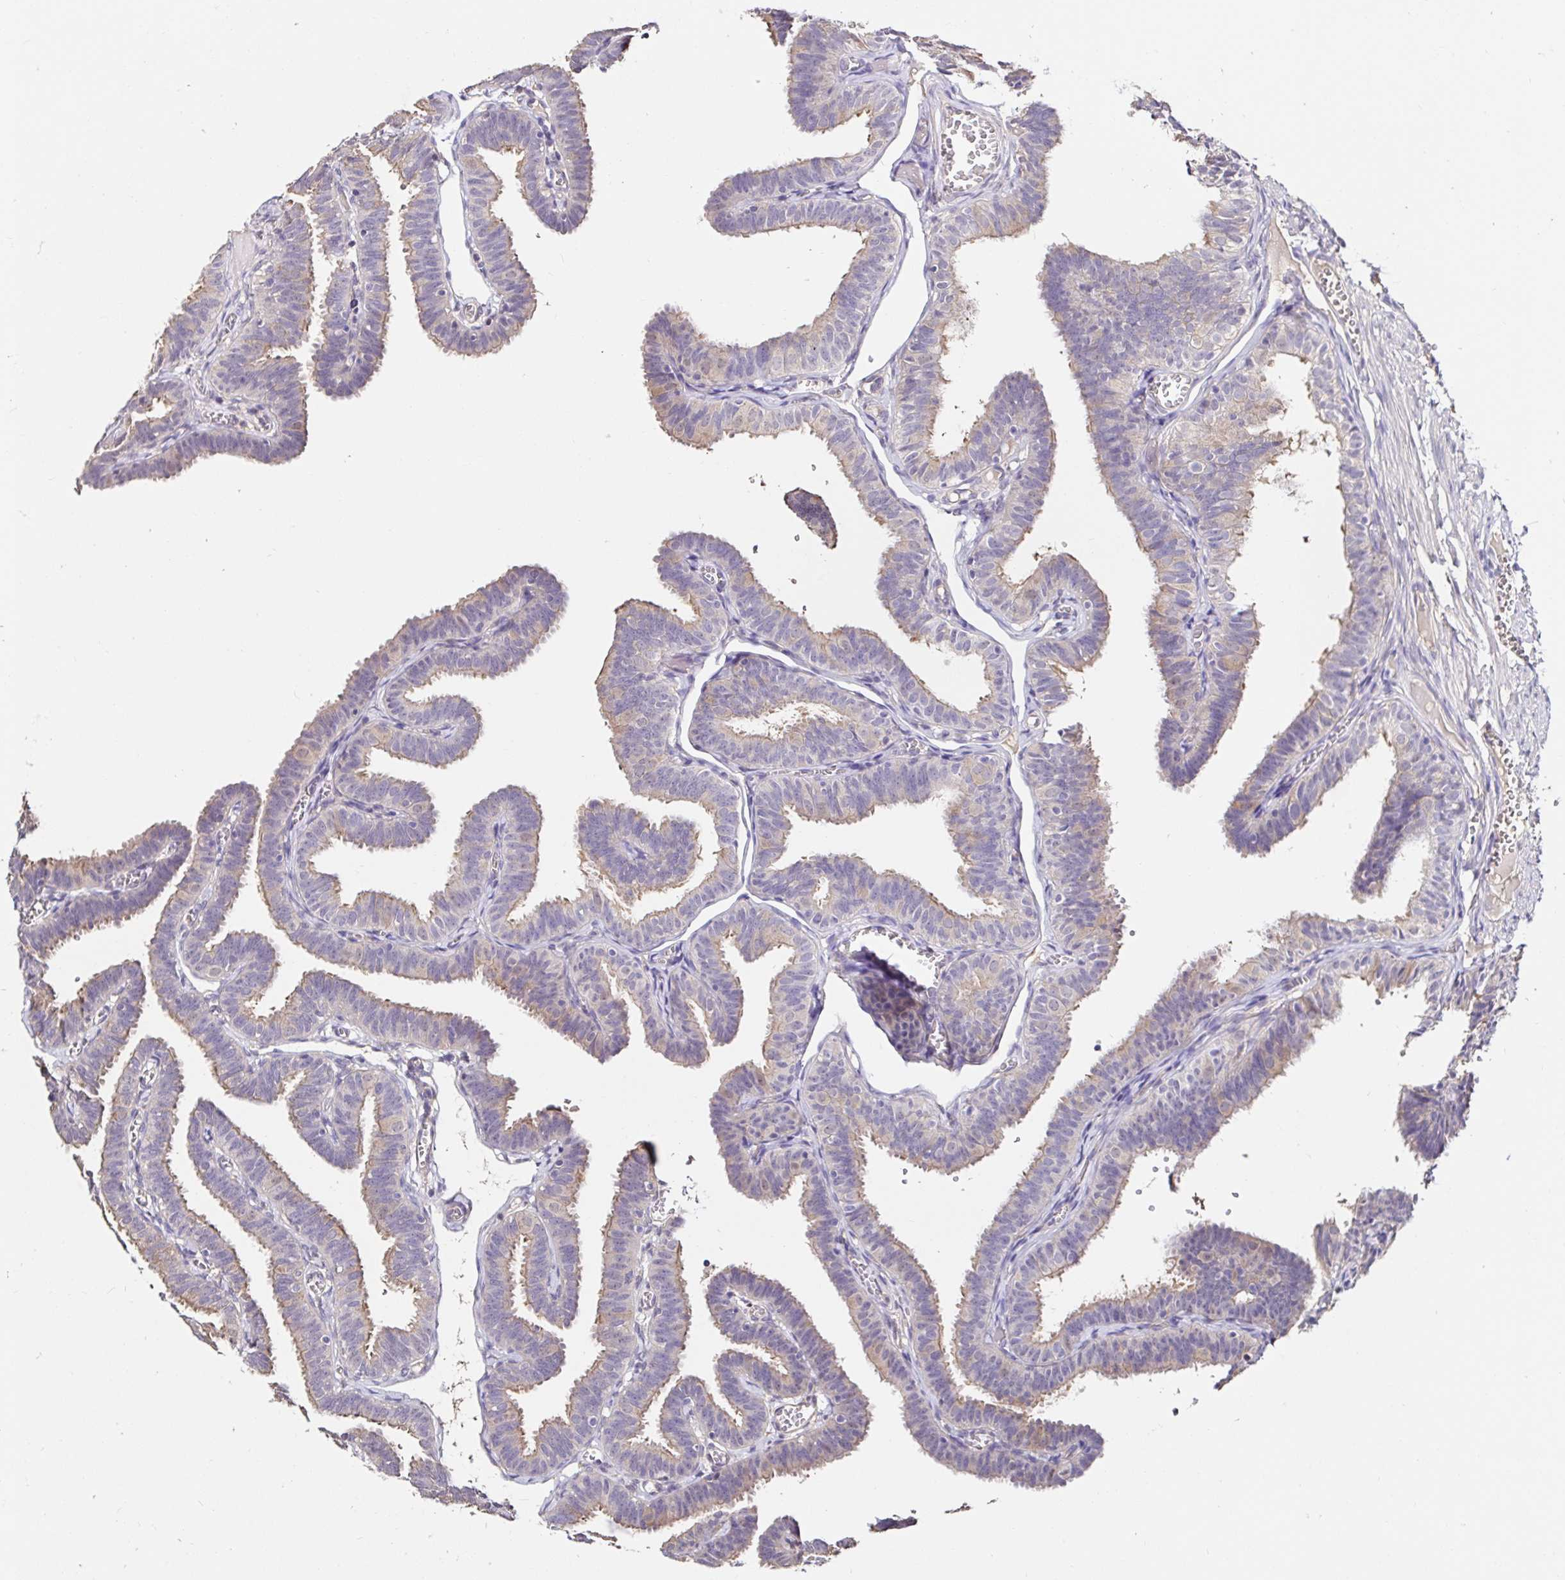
{"staining": {"intensity": "moderate", "quantity": "25%-75%", "location": "cytoplasmic/membranous"}, "tissue": "fallopian tube", "cell_type": "Glandular cells", "image_type": "normal", "snomed": [{"axis": "morphology", "description": "Normal tissue, NOS"}, {"axis": "topography", "description": "Fallopian tube"}], "caption": "Brown immunohistochemical staining in benign human fallopian tube demonstrates moderate cytoplasmic/membranous positivity in about 25%-75% of glandular cells. (DAB (3,3'-diaminobenzidine) IHC with brightfield microscopy, high magnification).", "gene": "RSRP1", "patient": {"sex": "female", "age": 25}}